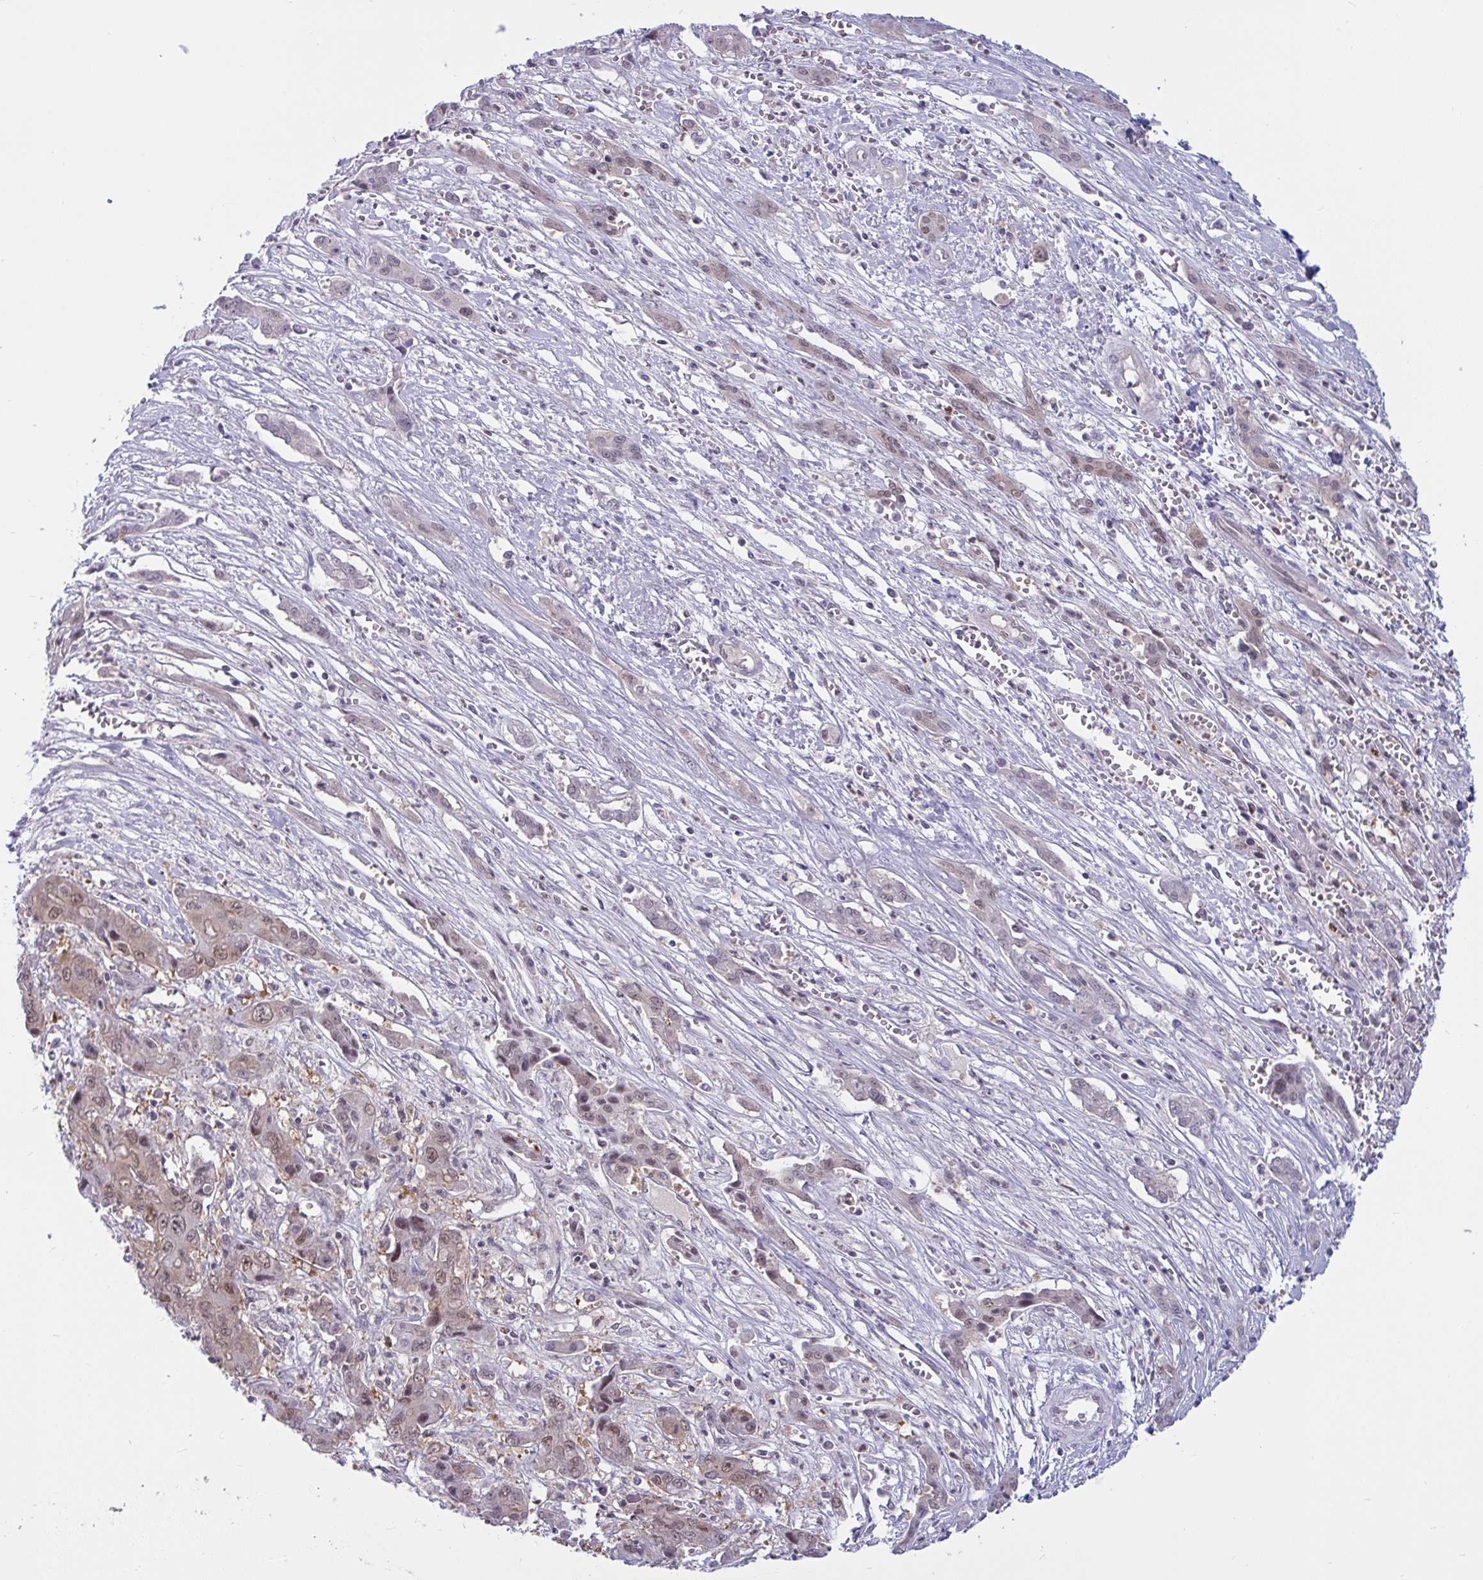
{"staining": {"intensity": "weak", "quantity": ">75%", "location": "nuclear"}, "tissue": "liver cancer", "cell_type": "Tumor cells", "image_type": "cancer", "snomed": [{"axis": "morphology", "description": "Cholangiocarcinoma"}, {"axis": "topography", "description": "Liver"}], "caption": "Weak nuclear expression is appreciated in about >75% of tumor cells in liver cancer.", "gene": "TSN", "patient": {"sex": "male", "age": 67}}